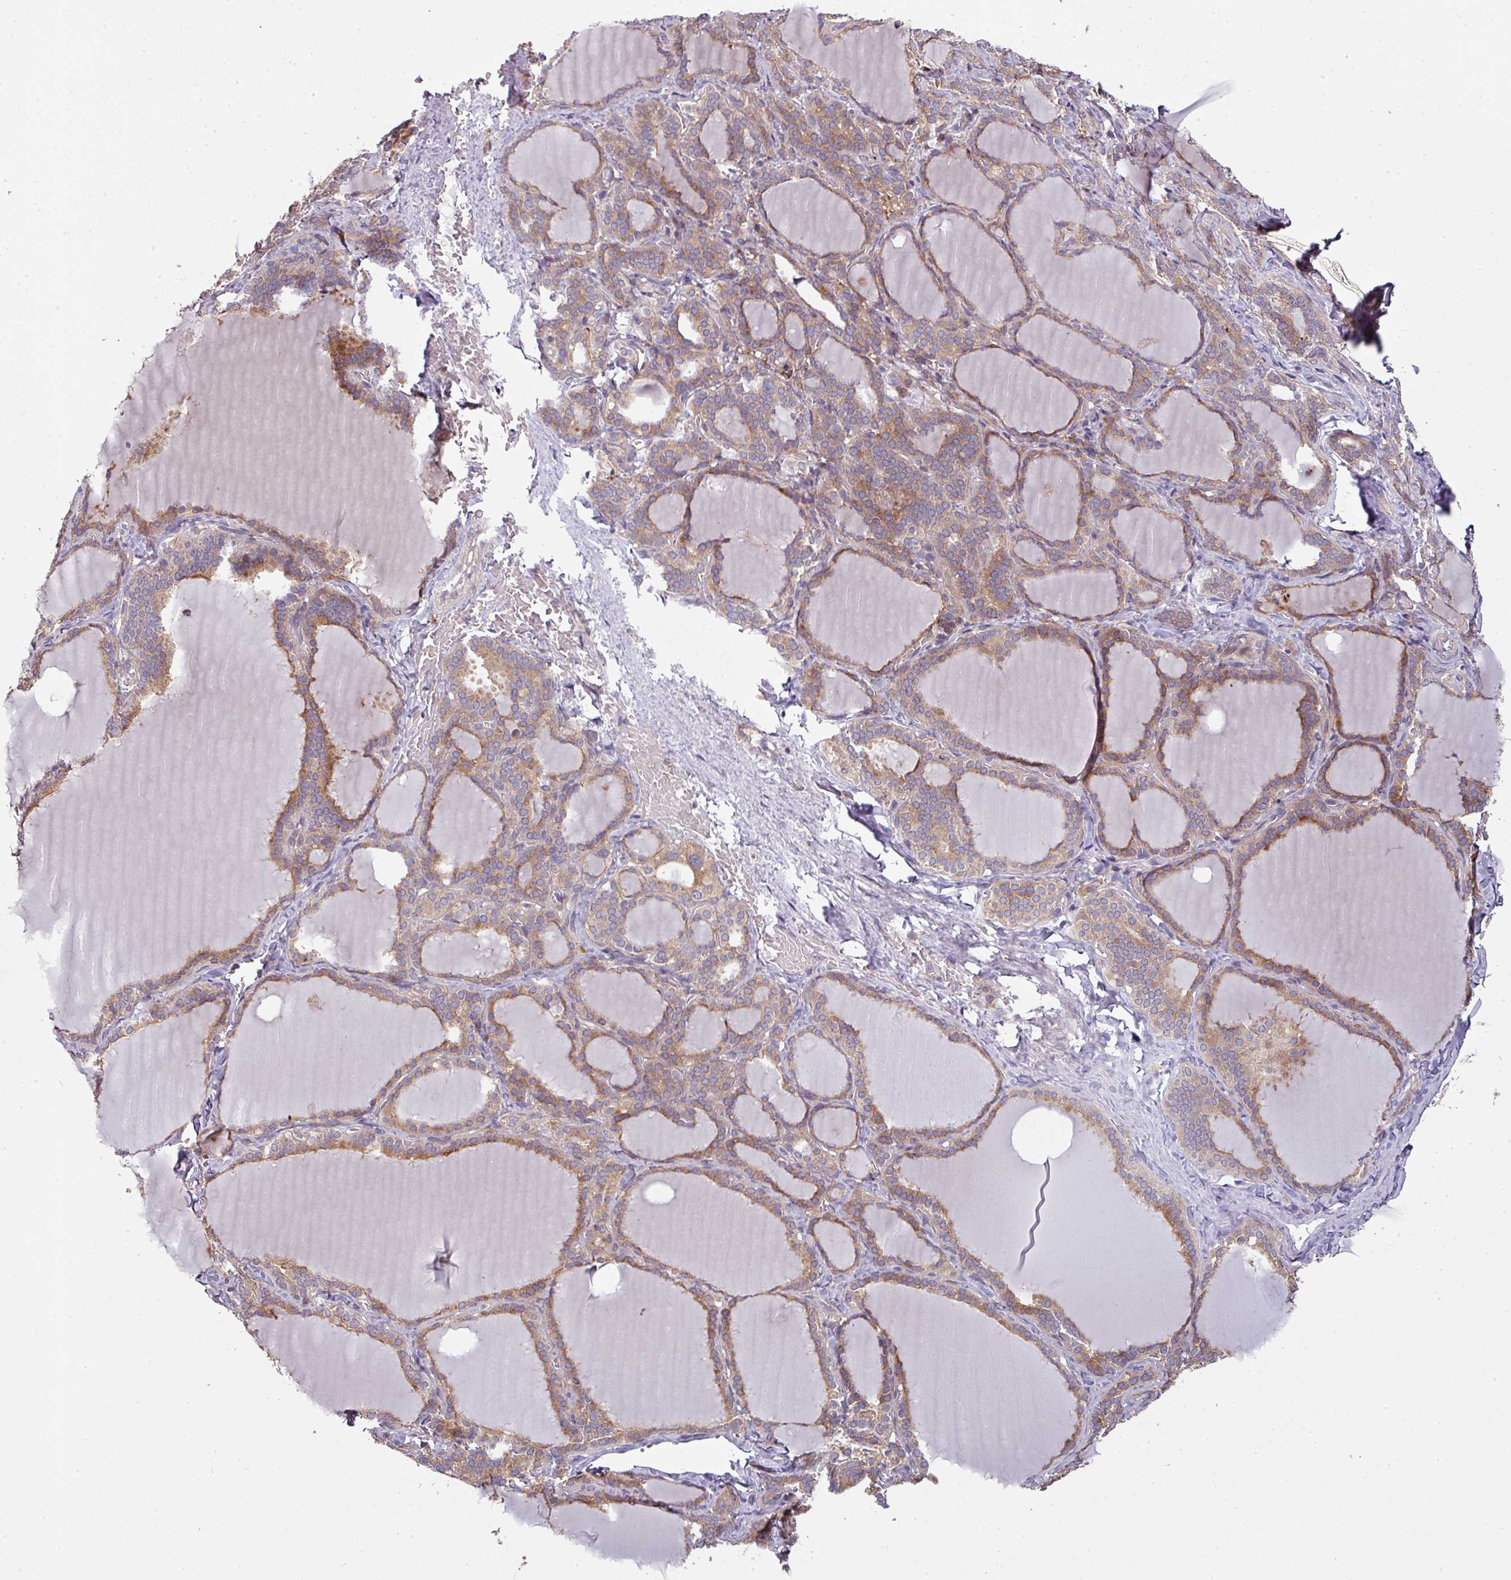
{"staining": {"intensity": "strong", "quantity": "25%-75%", "location": "cytoplasmic/membranous"}, "tissue": "thyroid gland", "cell_type": "Glandular cells", "image_type": "normal", "snomed": [{"axis": "morphology", "description": "Normal tissue, NOS"}, {"axis": "topography", "description": "Thyroid gland"}], "caption": "Immunohistochemistry staining of benign thyroid gland, which displays high levels of strong cytoplasmic/membranous positivity in about 25%-75% of glandular cells indicating strong cytoplasmic/membranous protein staining. The staining was performed using DAB (brown) for protein detection and nuclei were counterstained in hematoxylin (blue).", "gene": "GSKIP", "patient": {"sex": "female", "age": 31}}